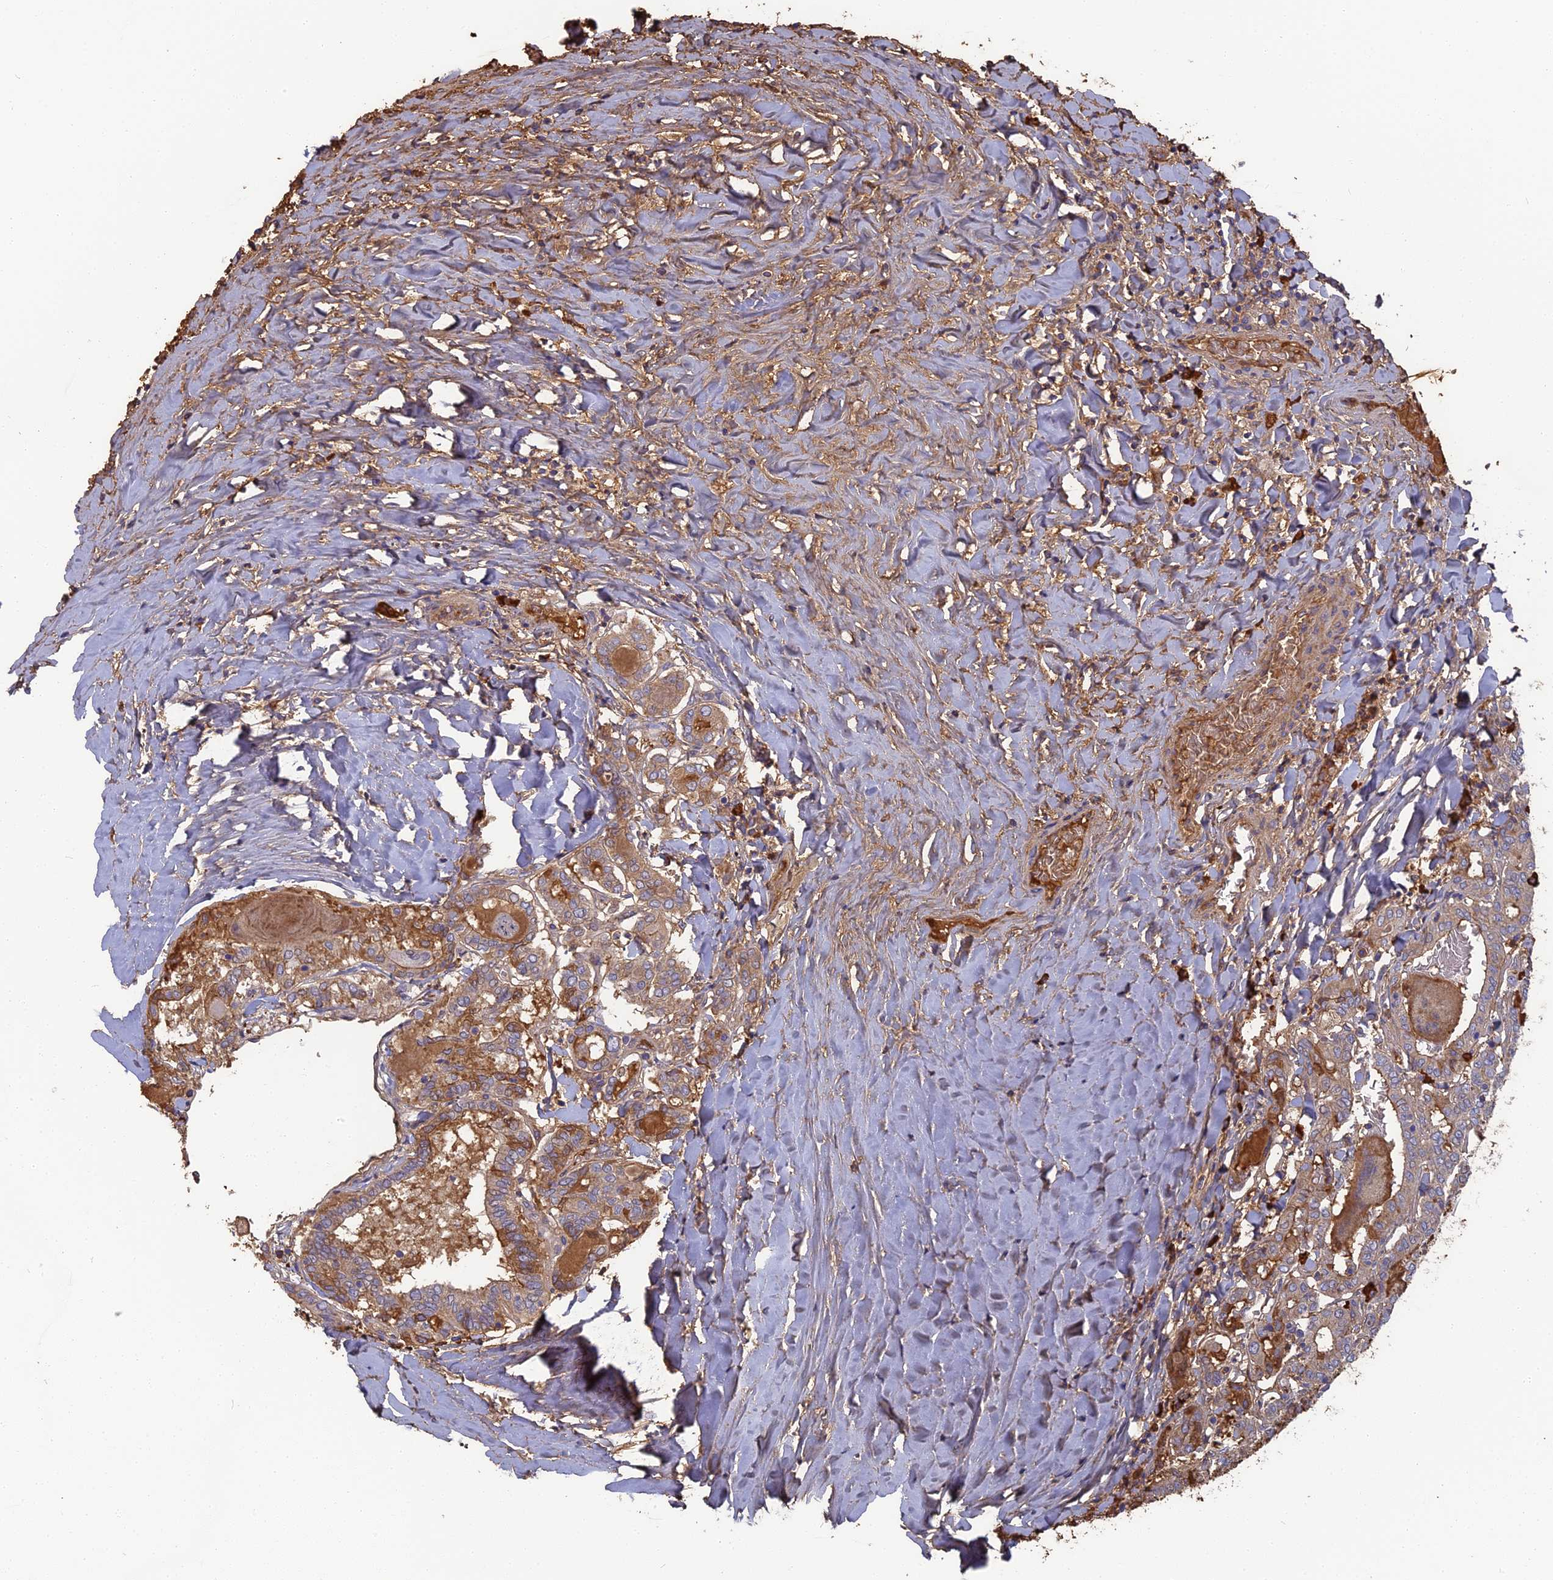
{"staining": {"intensity": "moderate", "quantity": "<25%", "location": "cytoplasmic/membranous"}, "tissue": "thyroid cancer", "cell_type": "Tumor cells", "image_type": "cancer", "snomed": [{"axis": "morphology", "description": "Papillary adenocarcinoma, NOS"}, {"axis": "topography", "description": "Thyroid gland"}], "caption": "Papillary adenocarcinoma (thyroid) stained for a protein demonstrates moderate cytoplasmic/membranous positivity in tumor cells.", "gene": "ERMAP", "patient": {"sex": "female", "age": 72}}